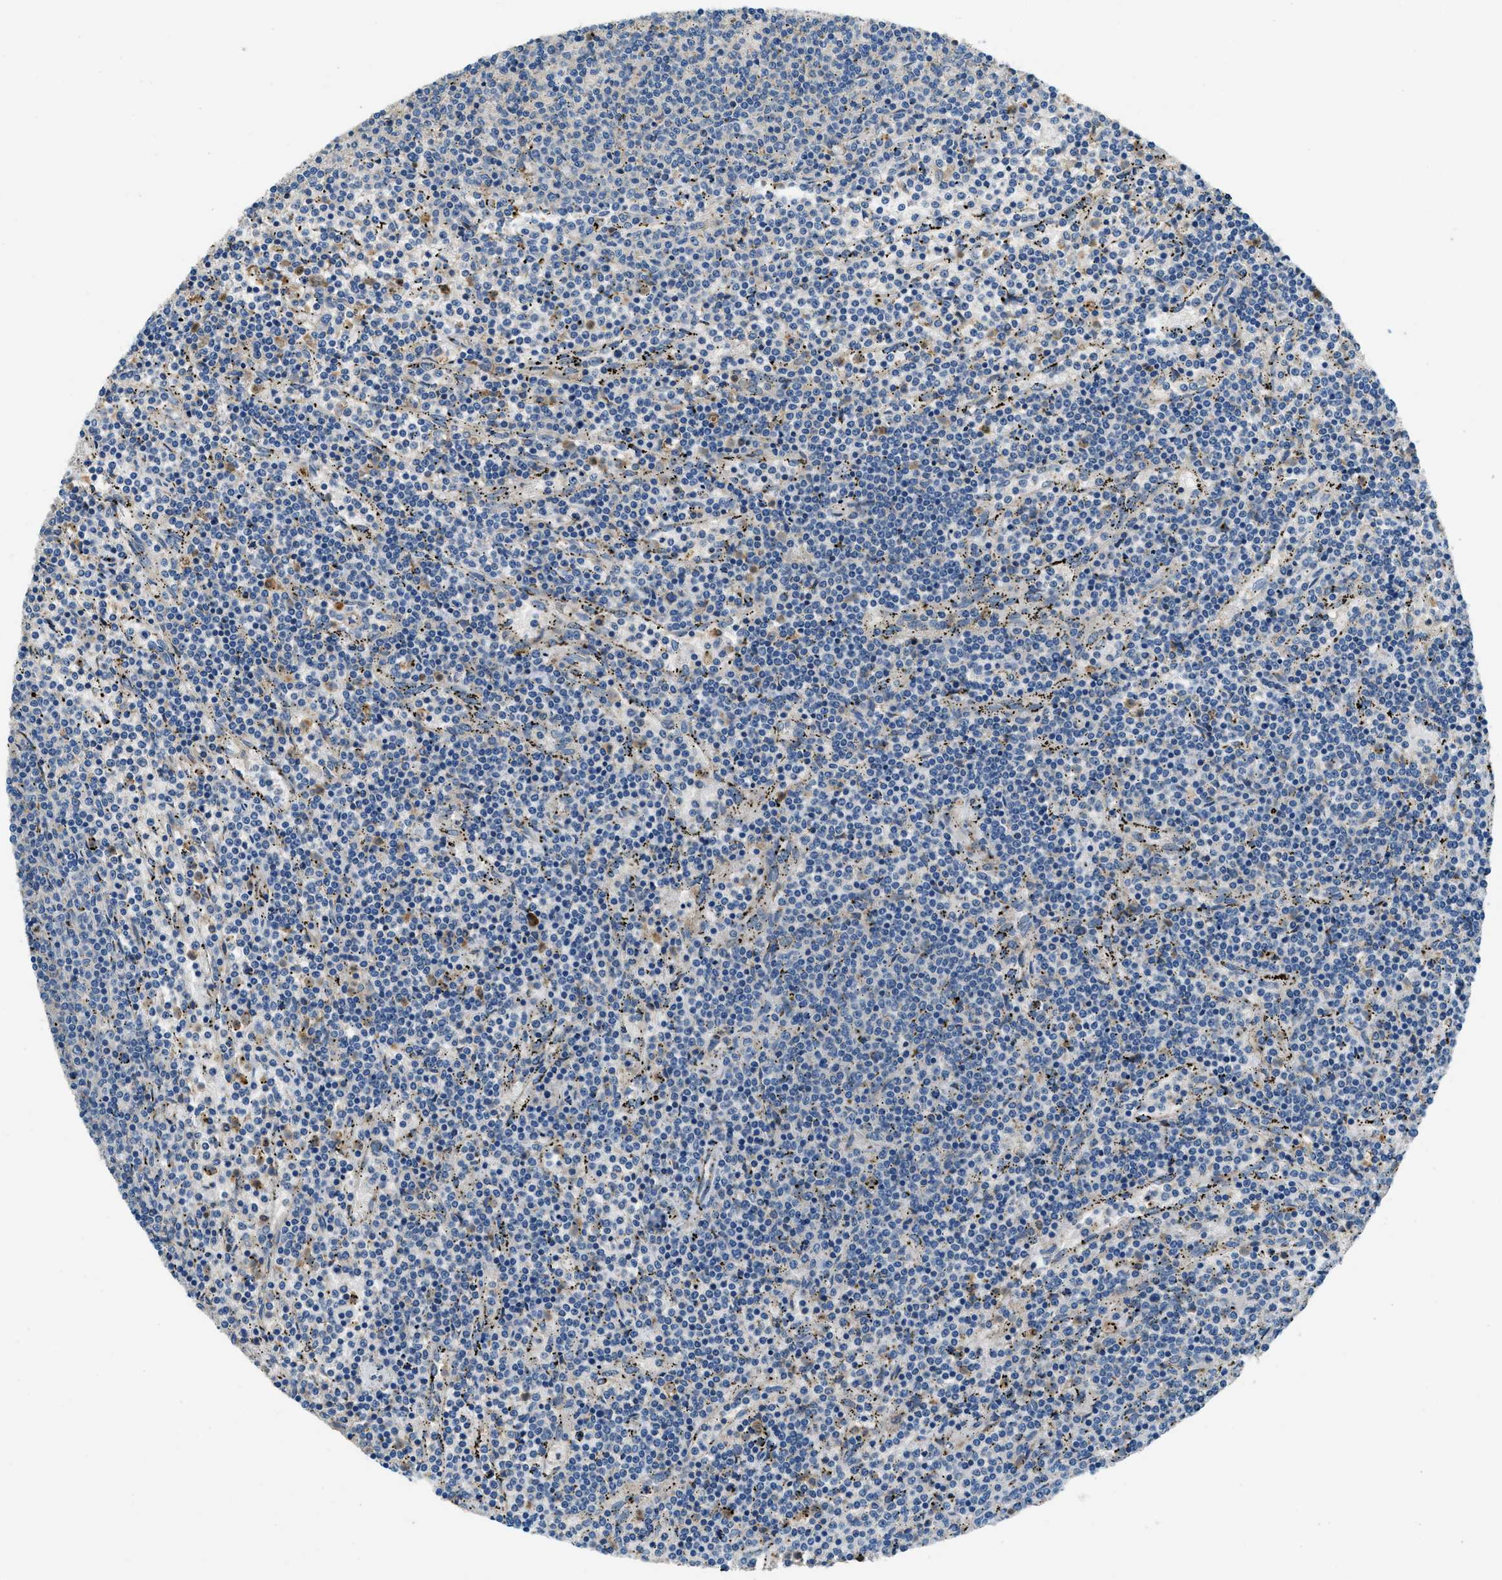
{"staining": {"intensity": "negative", "quantity": "none", "location": "none"}, "tissue": "lymphoma", "cell_type": "Tumor cells", "image_type": "cancer", "snomed": [{"axis": "morphology", "description": "Malignant lymphoma, non-Hodgkin's type, Low grade"}, {"axis": "topography", "description": "Spleen"}], "caption": "A micrograph of low-grade malignant lymphoma, non-Hodgkin's type stained for a protein displays no brown staining in tumor cells.", "gene": "GIMAP8", "patient": {"sex": "female", "age": 50}}